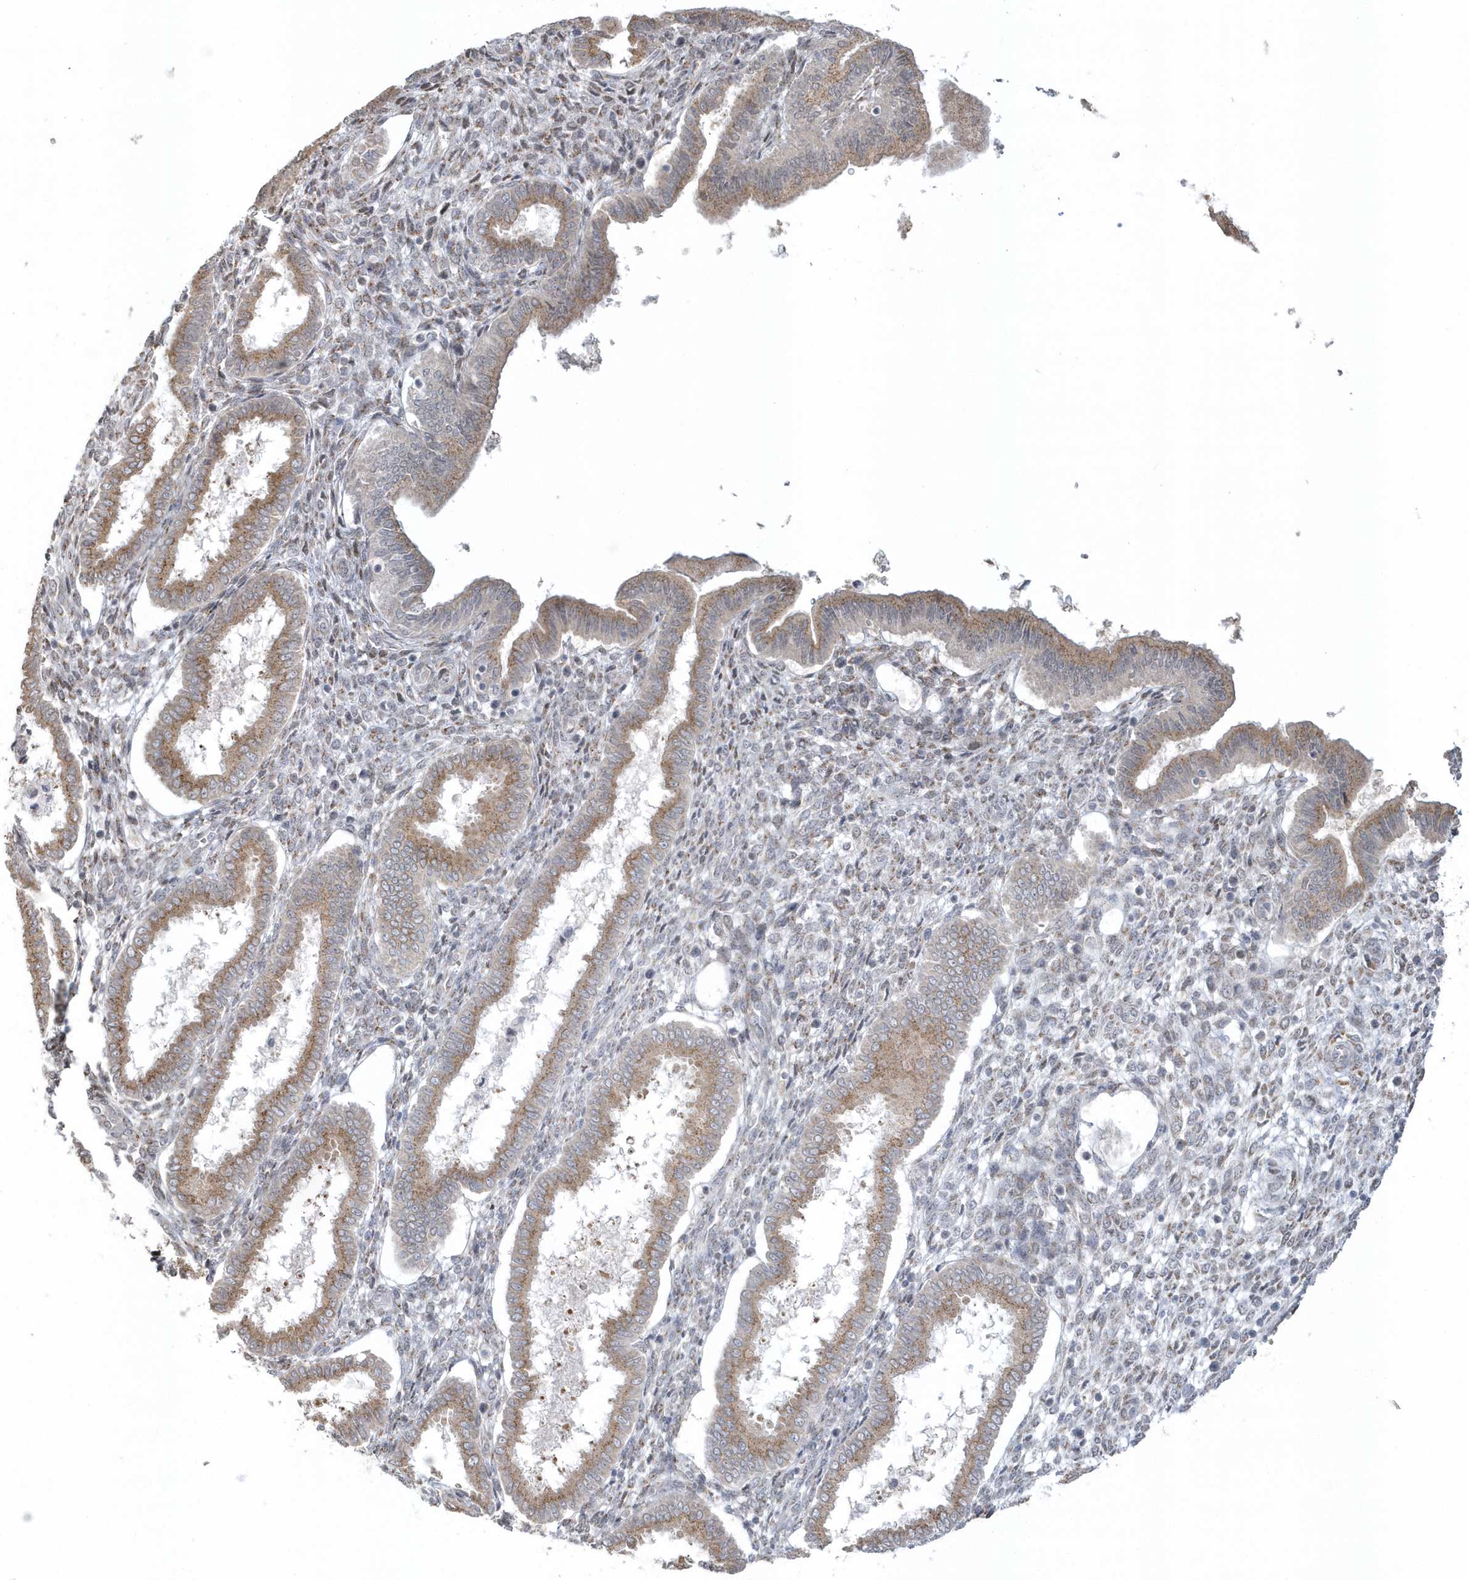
{"staining": {"intensity": "weak", "quantity": "<25%", "location": "cytoplasmic/membranous"}, "tissue": "endometrium", "cell_type": "Cells in endometrial stroma", "image_type": "normal", "snomed": [{"axis": "morphology", "description": "Normal tissue, NOS"}, {"axis": "topography", "description": "Endometrium"}], "caption": "Immunohistochemistry (IHC) histopathology image of unremarkable endometrium: human endometrium stained with DAB displays no significant protein expression in cells in endometrial stroma.", "gene": "DHFR", "patient": {"sex": "female", "age": 24}}